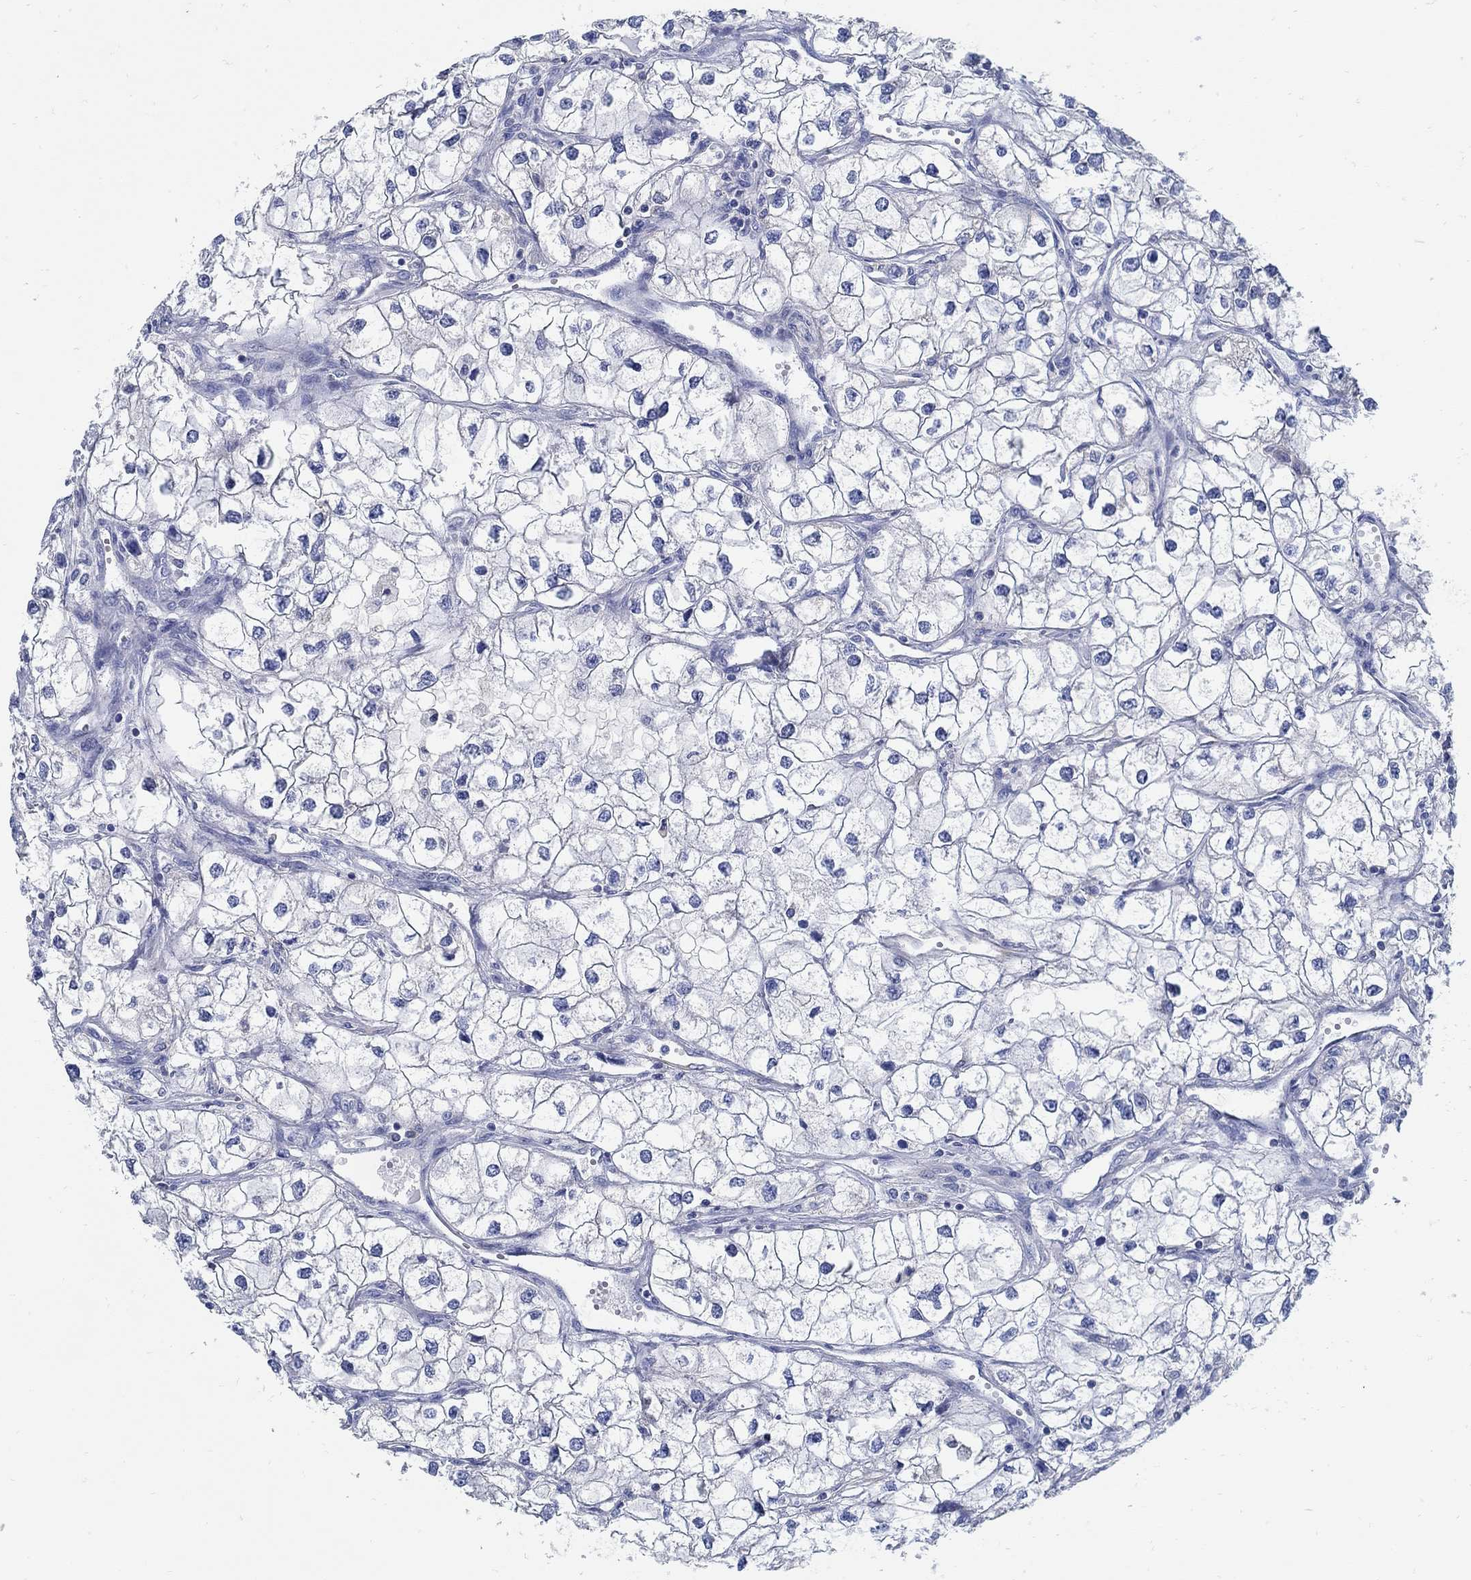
{"staining": {"intensity": "negative", "quantity": "none", "location": "none"}, "tissue": "renal cancer", "cell_type": "Tumor cells", "image_type": "cancer", "snomed": [{"axis": "morphology", "description": "Adenocarcinoma, NOS"}, {"axis": "topography", "description": "Kidney"}], "caption": "Renal cancer (adenocarcinoma) was stained to show a protein in brown. There is no significant positivity in tumor cells.", "gene": "PCDH11X", "patient": {"sex": "male", "age": 59}}